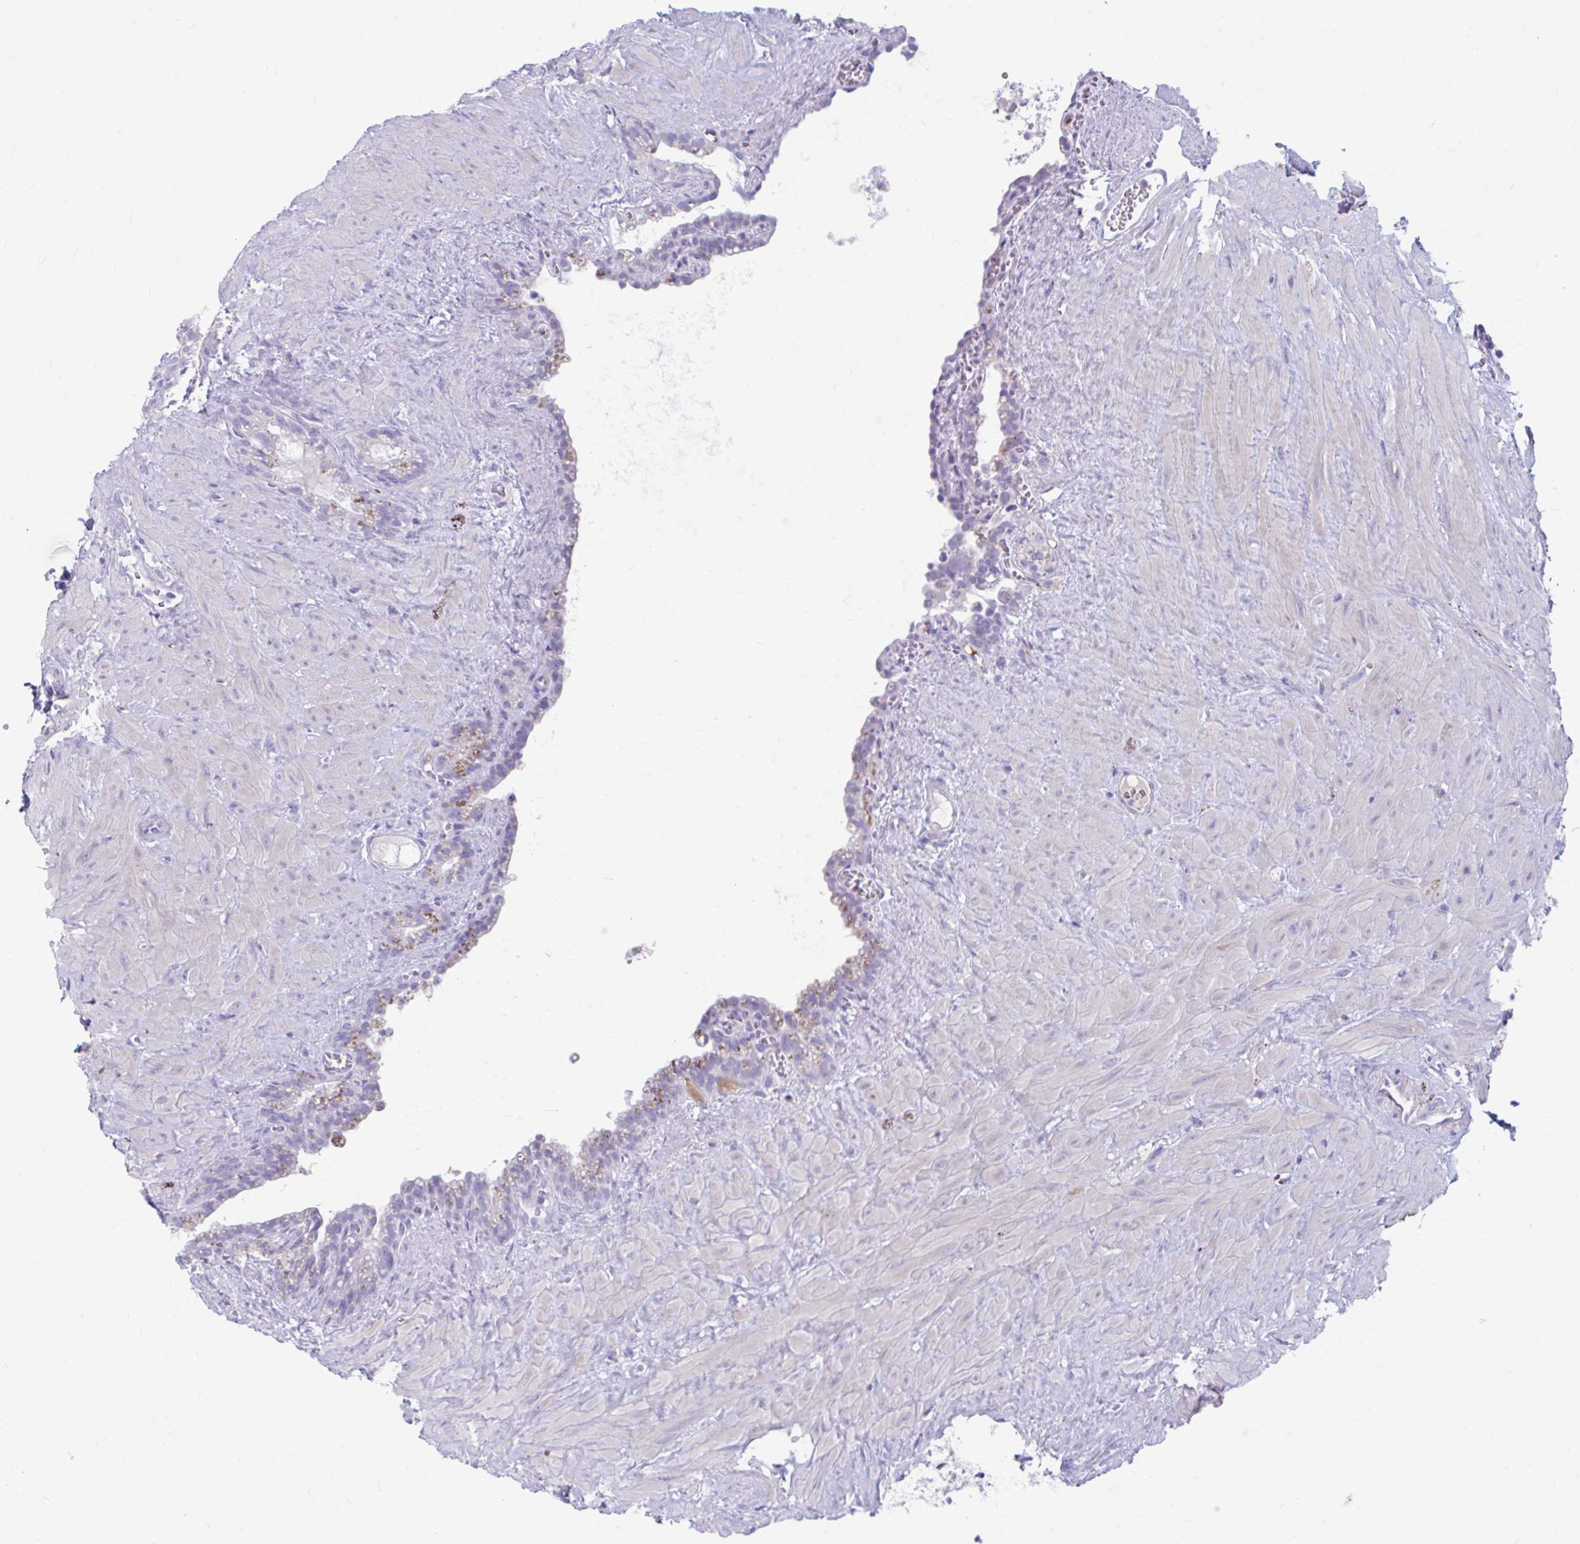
{"staining": {"intensity": "moderate", "quantity": "<25%", "location": "cytoplasmic/membranous"}, "tissue": "seminal vesicle", "cell_type": "Glandular cells", "image_type": "normal", "snomed": [{"axis": "morphology", "description": "Normal tissue, NOS"}, {"axis": "topography", "description": "Seminal veicle"}], "caption": "Immunohistochemical staining of unremarkable seminal vesicle exhibits moderate cytoplasmic/membranous protein positivity in about <25% of glandular cells. Immunohistochemistry (ihc) stains the protein of interest in brown and the nuclei are stained blue.", "gene": "C12orf71", "patient": {"sex": "male", "age": 76}}